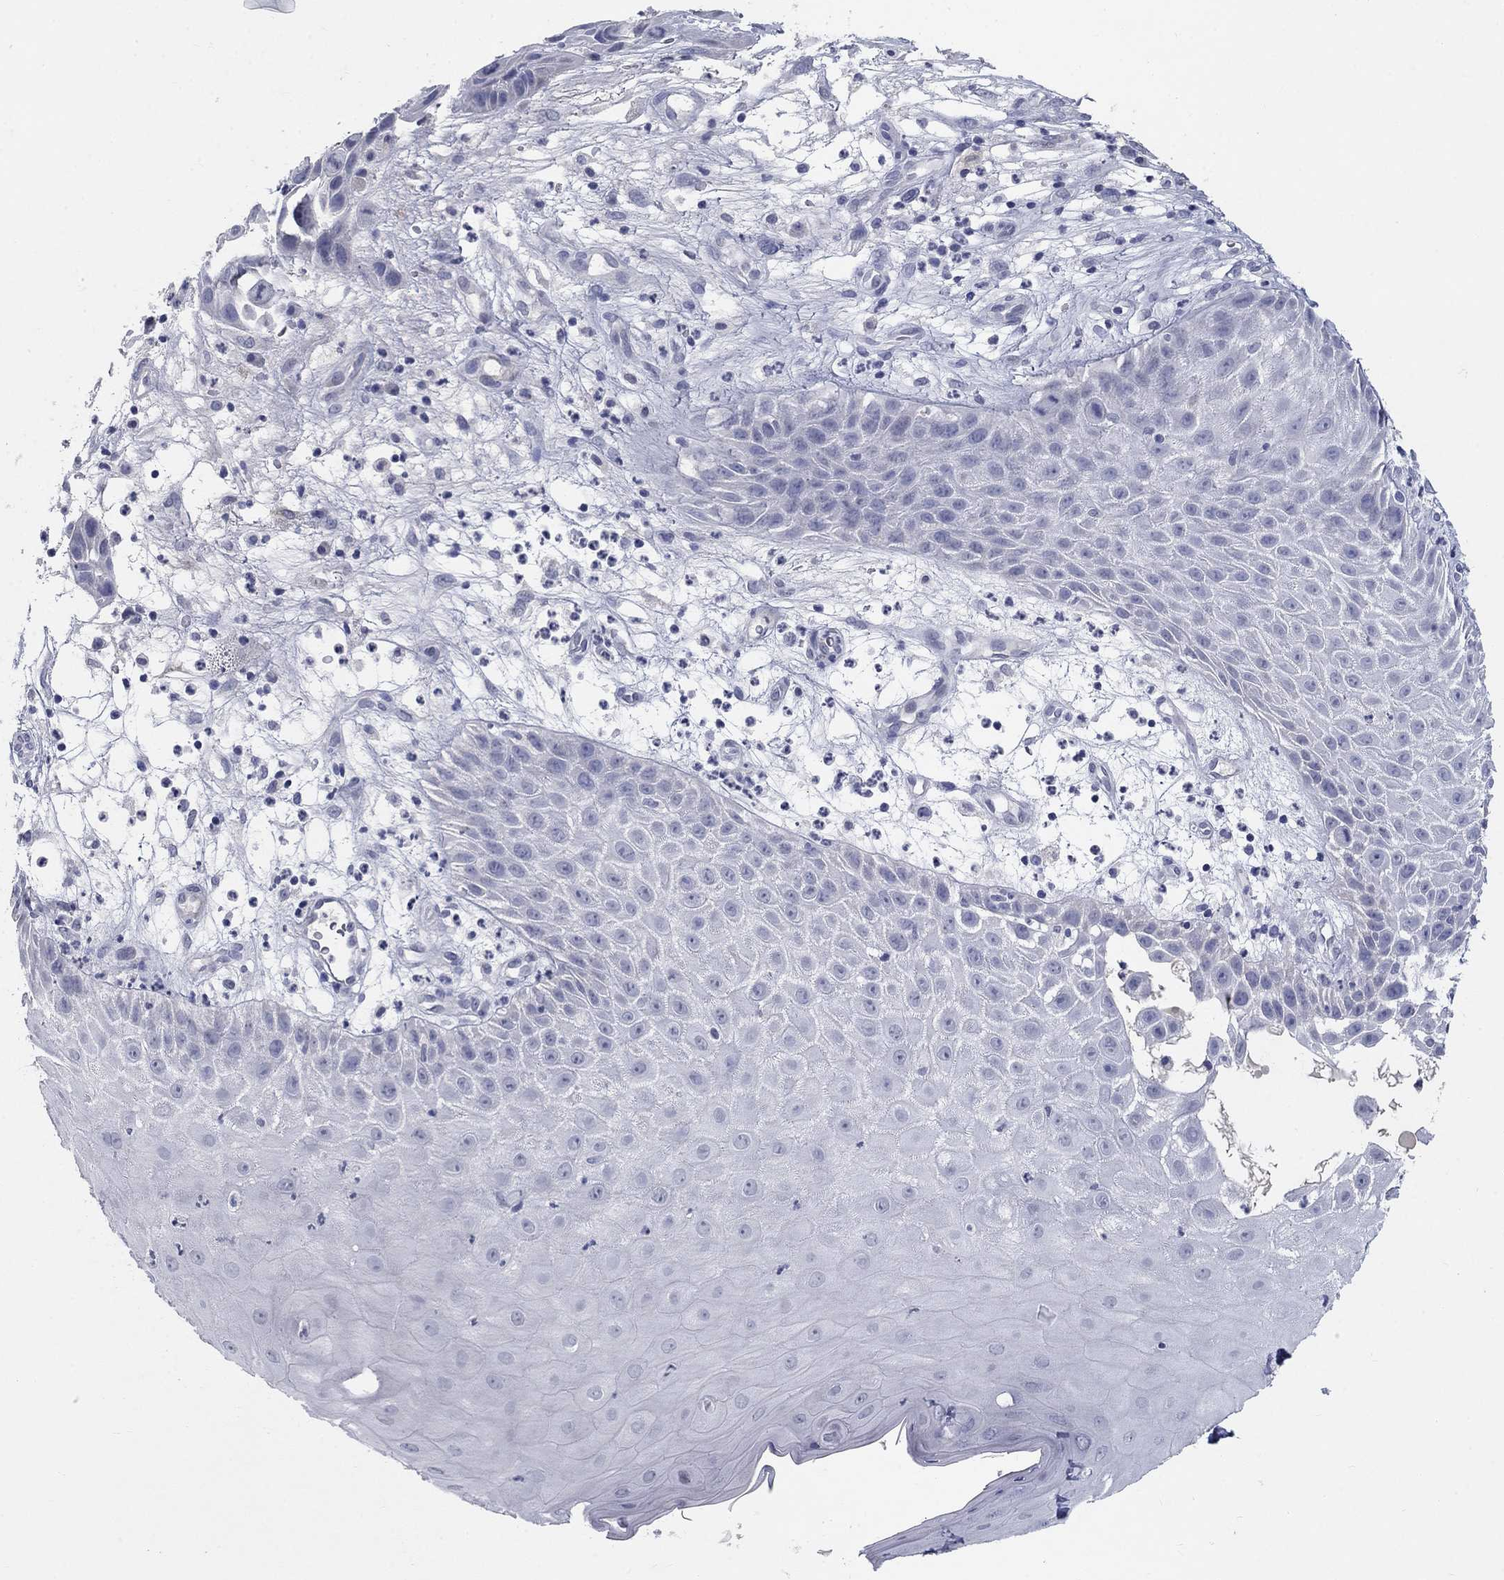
{"staining": {"intensity": "negative", "quantity": "none", "location": "none"}, "tissue": "skin cancer", "cell_type": "Tumor cells", "image_type": "cancer", "snomed": [{"axis": "morphology", "description": "Normal tissue, NOS"}, {"axis": "morphology", "description": "Squamous cell carcinoma, NOS"}, {"axis": "topography", "description": "Skin"}], "caption": "Immunohistochemistry histopathology image of human skin cancer stained for a protein (brown), which reveals no expression in tumor cells.", "gene": "ELAVL4", "patient": {"sex": "male", "age": 79}}